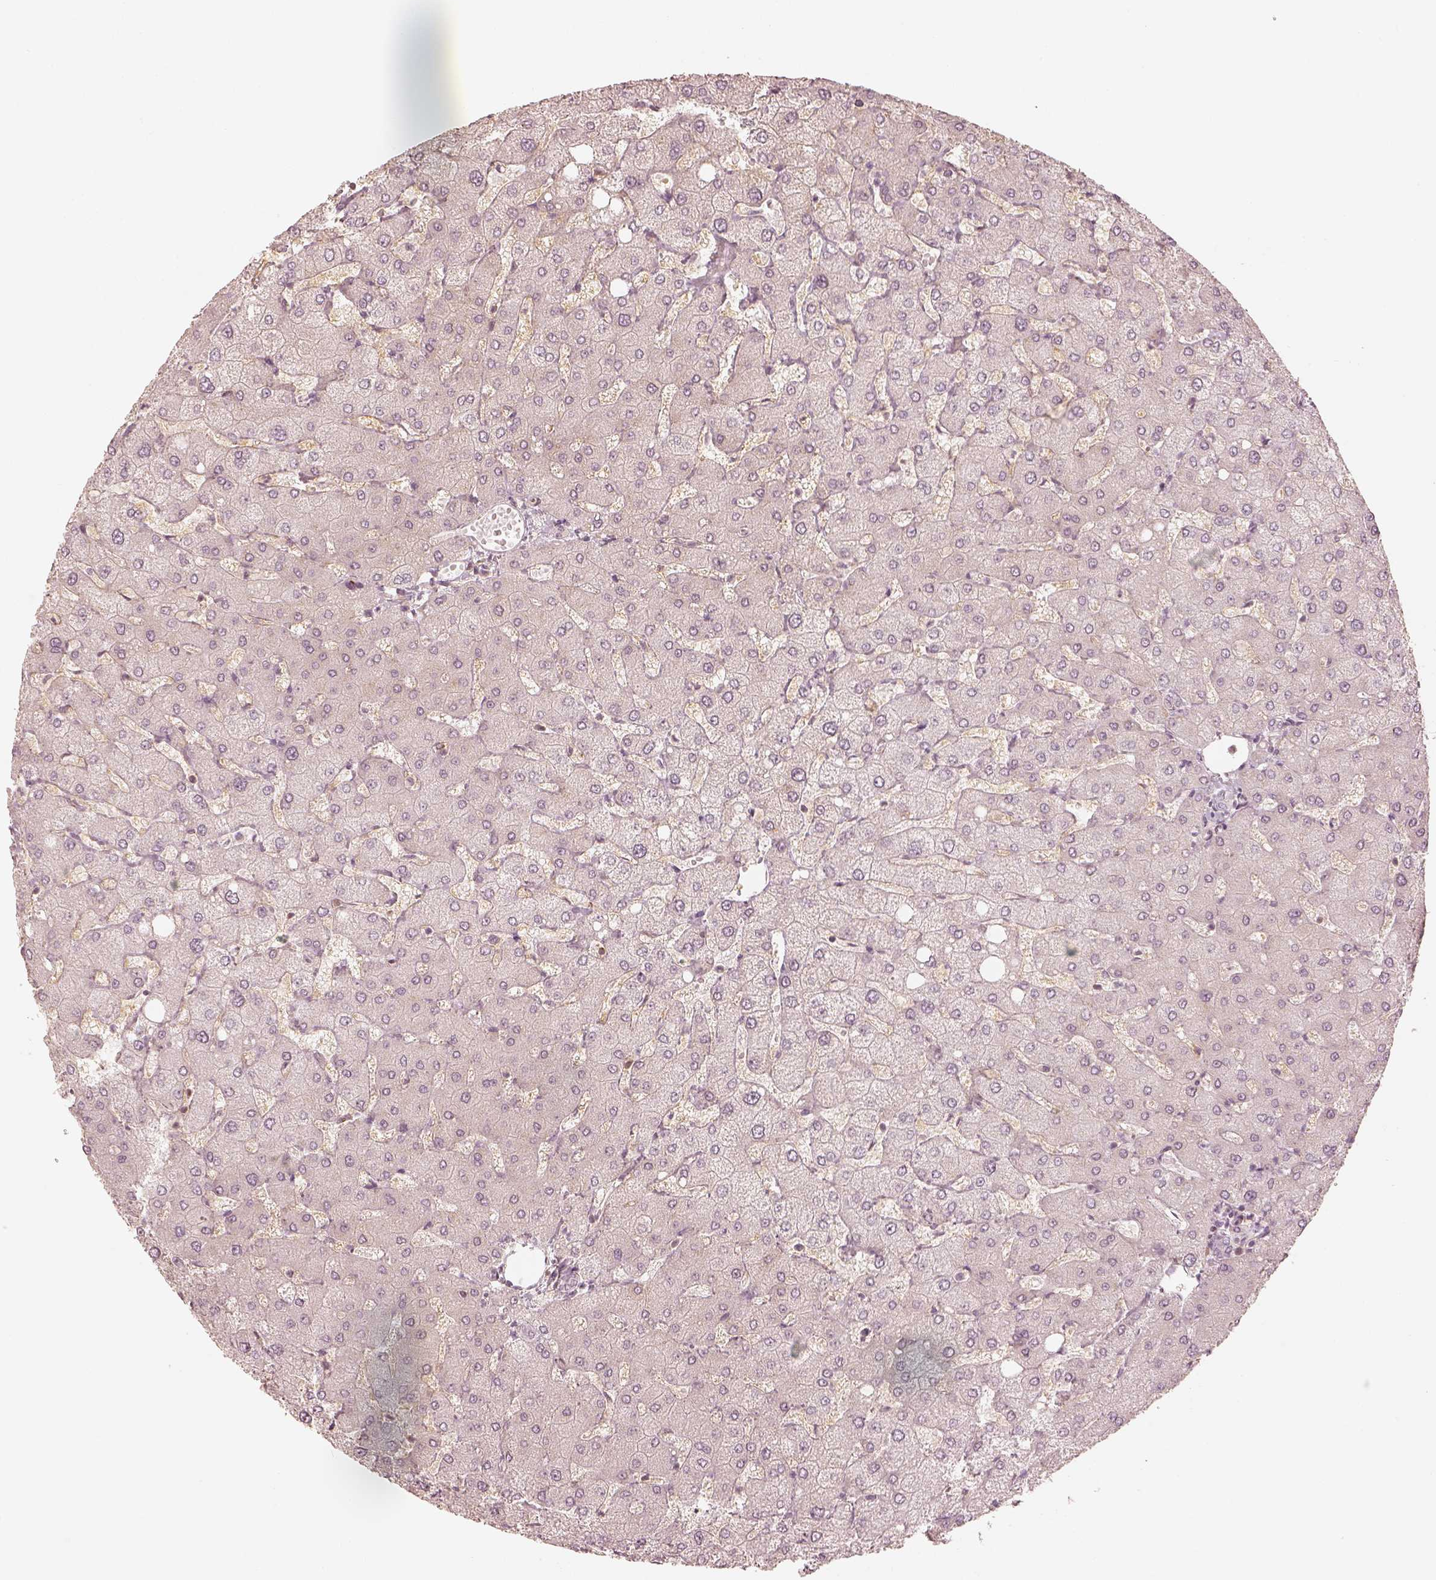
{"staining": {"intensity": "negative", "quantity": "none", "location": "none"}, "tissue": "liver", "cell_type": "Cholangiocytes", "image_type": "normal", "snomed": [{"axis": "morphology", "description": "Normal tissue, NOS"}, {"axis": "topography", "description": "Liver"}], "caption": "This photomicrograph is of benign liver stained with immunohistochemistry to label a protein in brown with the nuclei are counter-stained blue. There is no expression in cholangiocytes.", "gene": "GORASP2", "patient": {"sex": "female", "age": 54}}